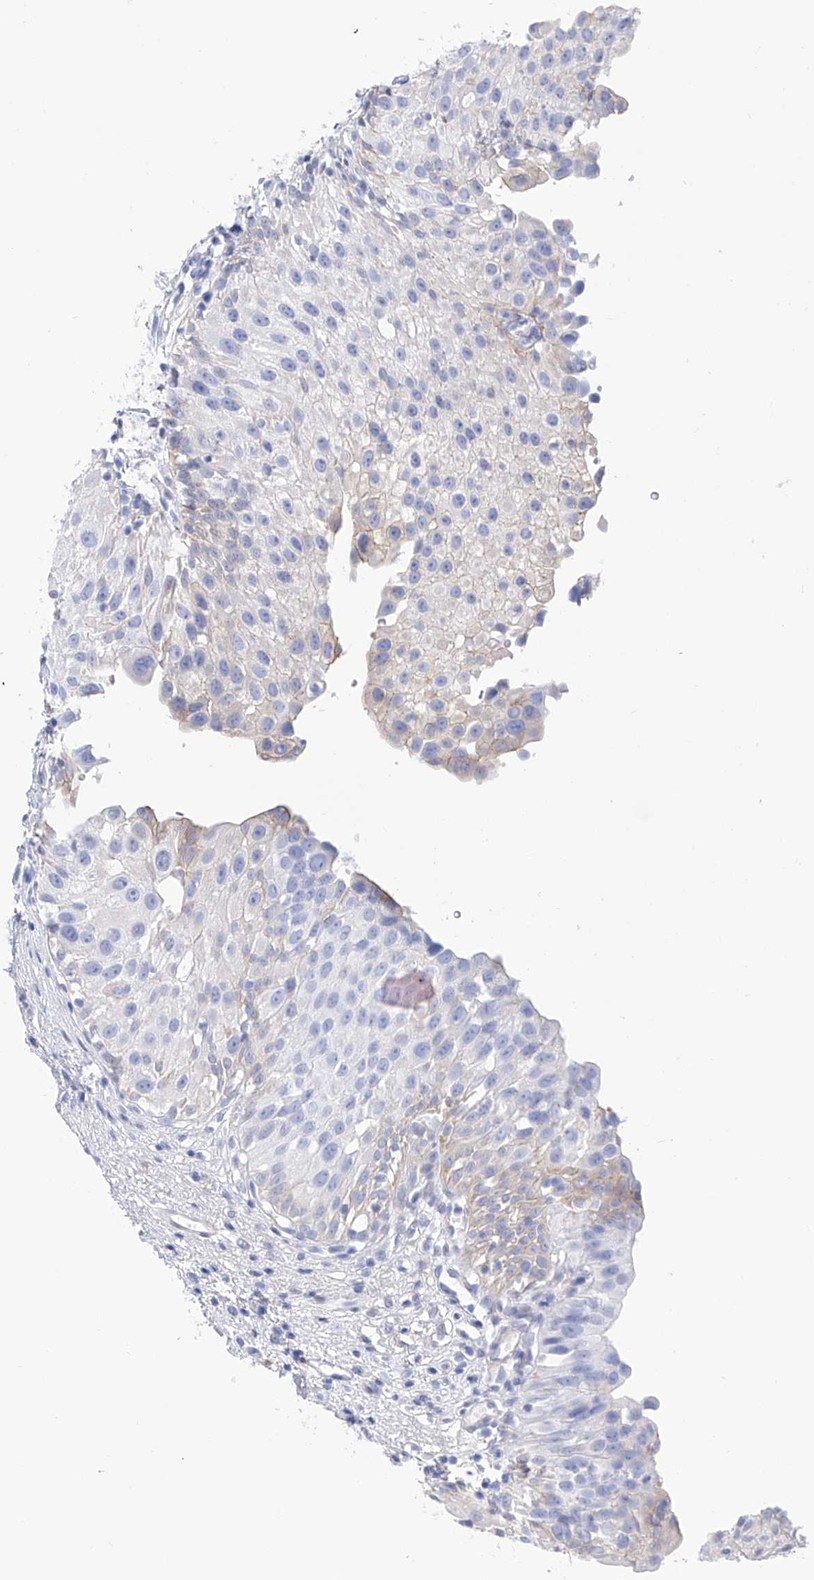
{"staining": {"intensity": "weak", "quantity": "<25%", "location": "cytoplasmic/membranous"}, "tissue": "urinary bladder", "cell_type": "Urothelial cells", "image_type": "normal", "snomed": [{"axis": "morphology", "description": "Normal tissue, NOS"}, {"axis": "topography", "description": "Urinary bladder"}], "caption": "Immunohistochemistry (IHC) histopathology image of normal urinary bladder stained for a protein (brown), which demonstrates no expression in urothelial cells. Brightfield microscopy of immunohistochemistry stained with DAB (brown) and hematoxylin (blue), captured at high magnification.", "gene": "TRPC7", "patient": {"sex": "male", "age": 51}}